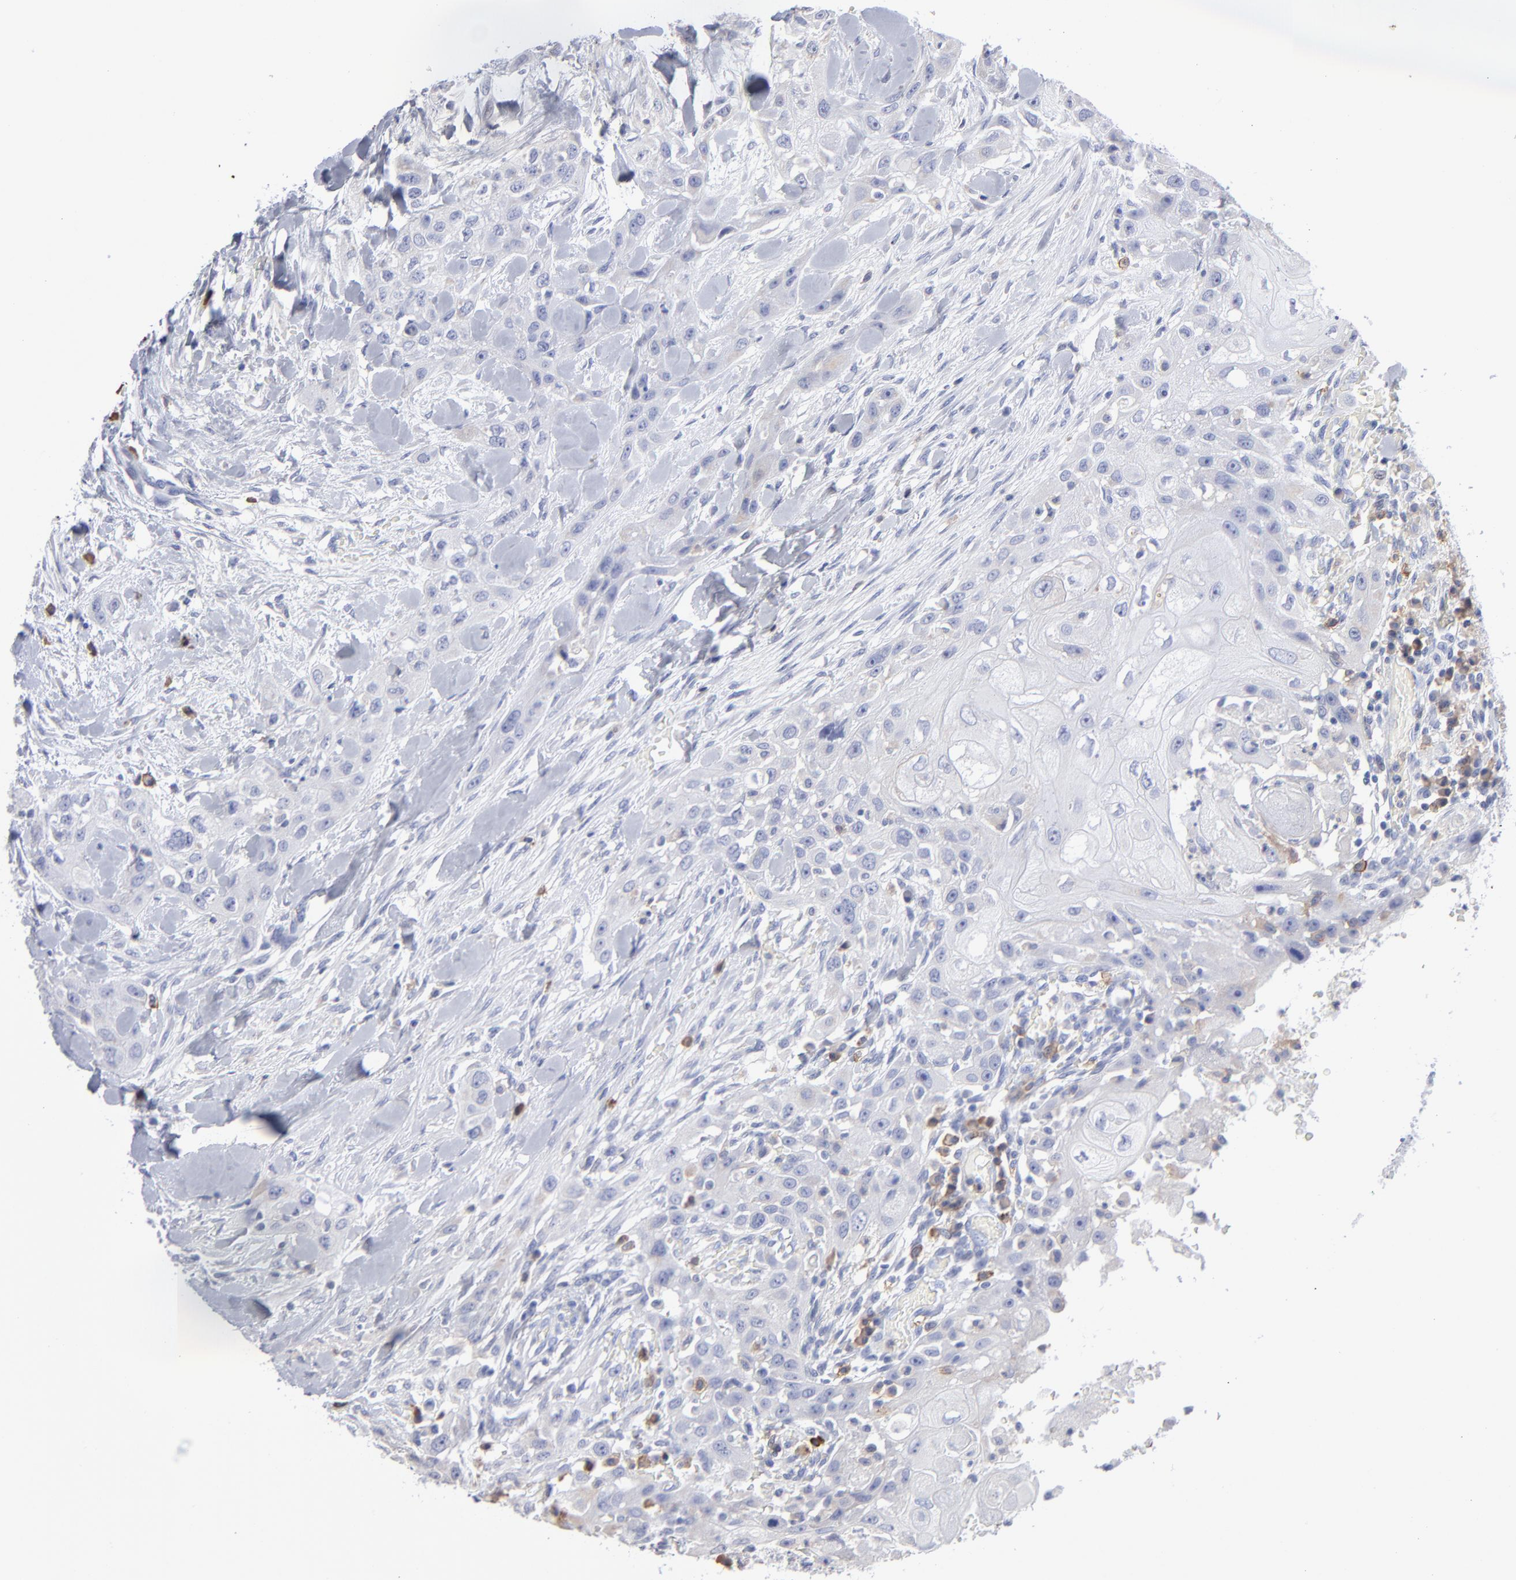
{"staining": {"intensity": "negative", "quantity": "none", "location": "none"}, "tissue": "head and neck cancer", "cell_type": "Tumor cells", "image_type": "cancer", "snomed": [{"axis": "morphology", "description": "Neoplasm, malignant, NOS"}, {"axis": "topography", "description": "Salivary gland"}, {"axis": "topography", "description": "Head-Neck"}], "caption": "This is an immunohistochemistry photomicrograph of human head and neck neoplasm (malignant). There is no staining in tumor cells.", "gene": "LAT2", "patient": {"sex": "male", "age": 43}}